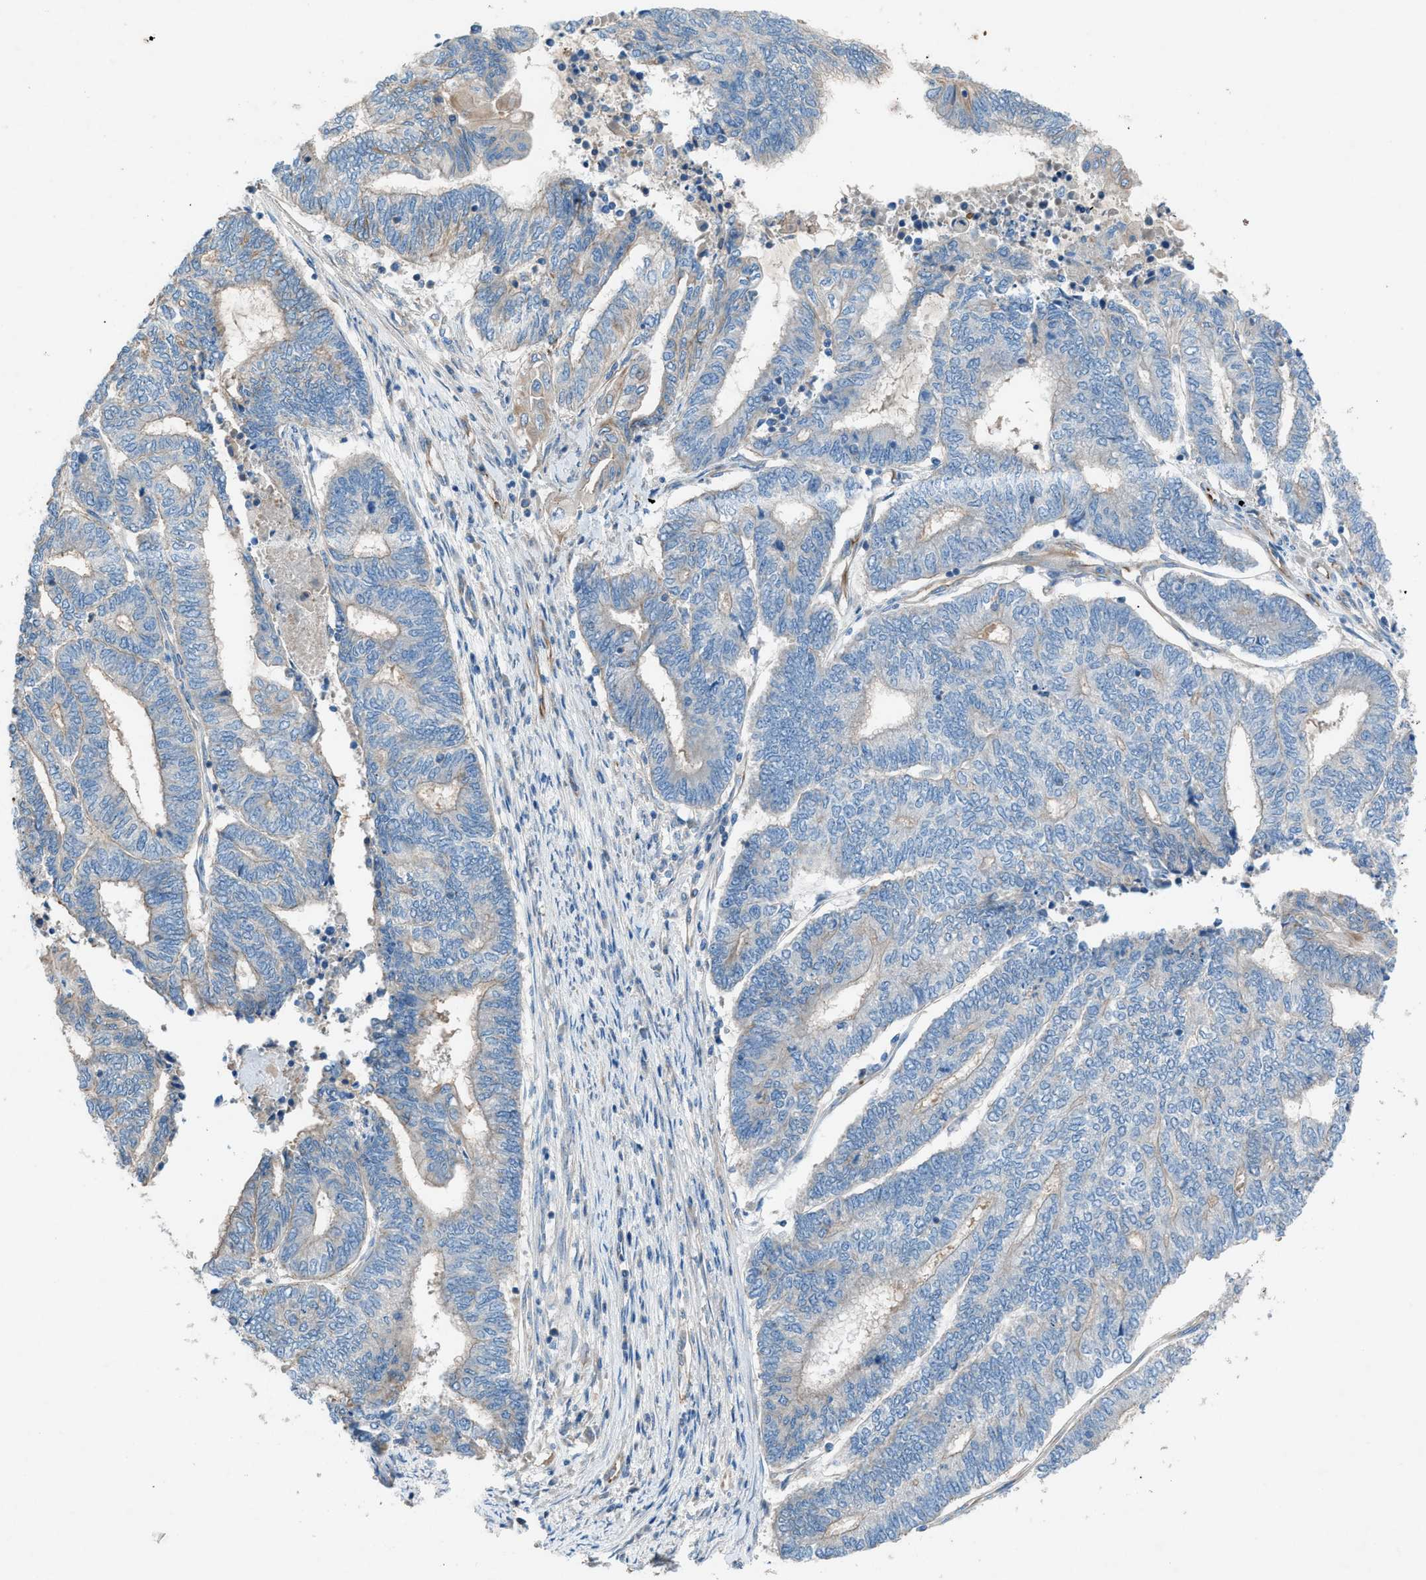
{"staining": {"intensity": "negative", "quantity": "none", "location": "none"}, "tissue": "endometrial cancer", "cell_type": "Tumor cells", "image_type": "cancer", "snomed": [{"axis": "morphology", "description": "Adenocarcinoma, NOS"}, {"axis": "topography", "description": "Uterus"}, {"axis": "topography", "description": "Endometrium"}], "caption": "Tumor cells show no significant protein expression in endometrial cancer (adenocarcinoma).", "gene": "CABP7", "patient": {"sex": "female", "age": 70}}